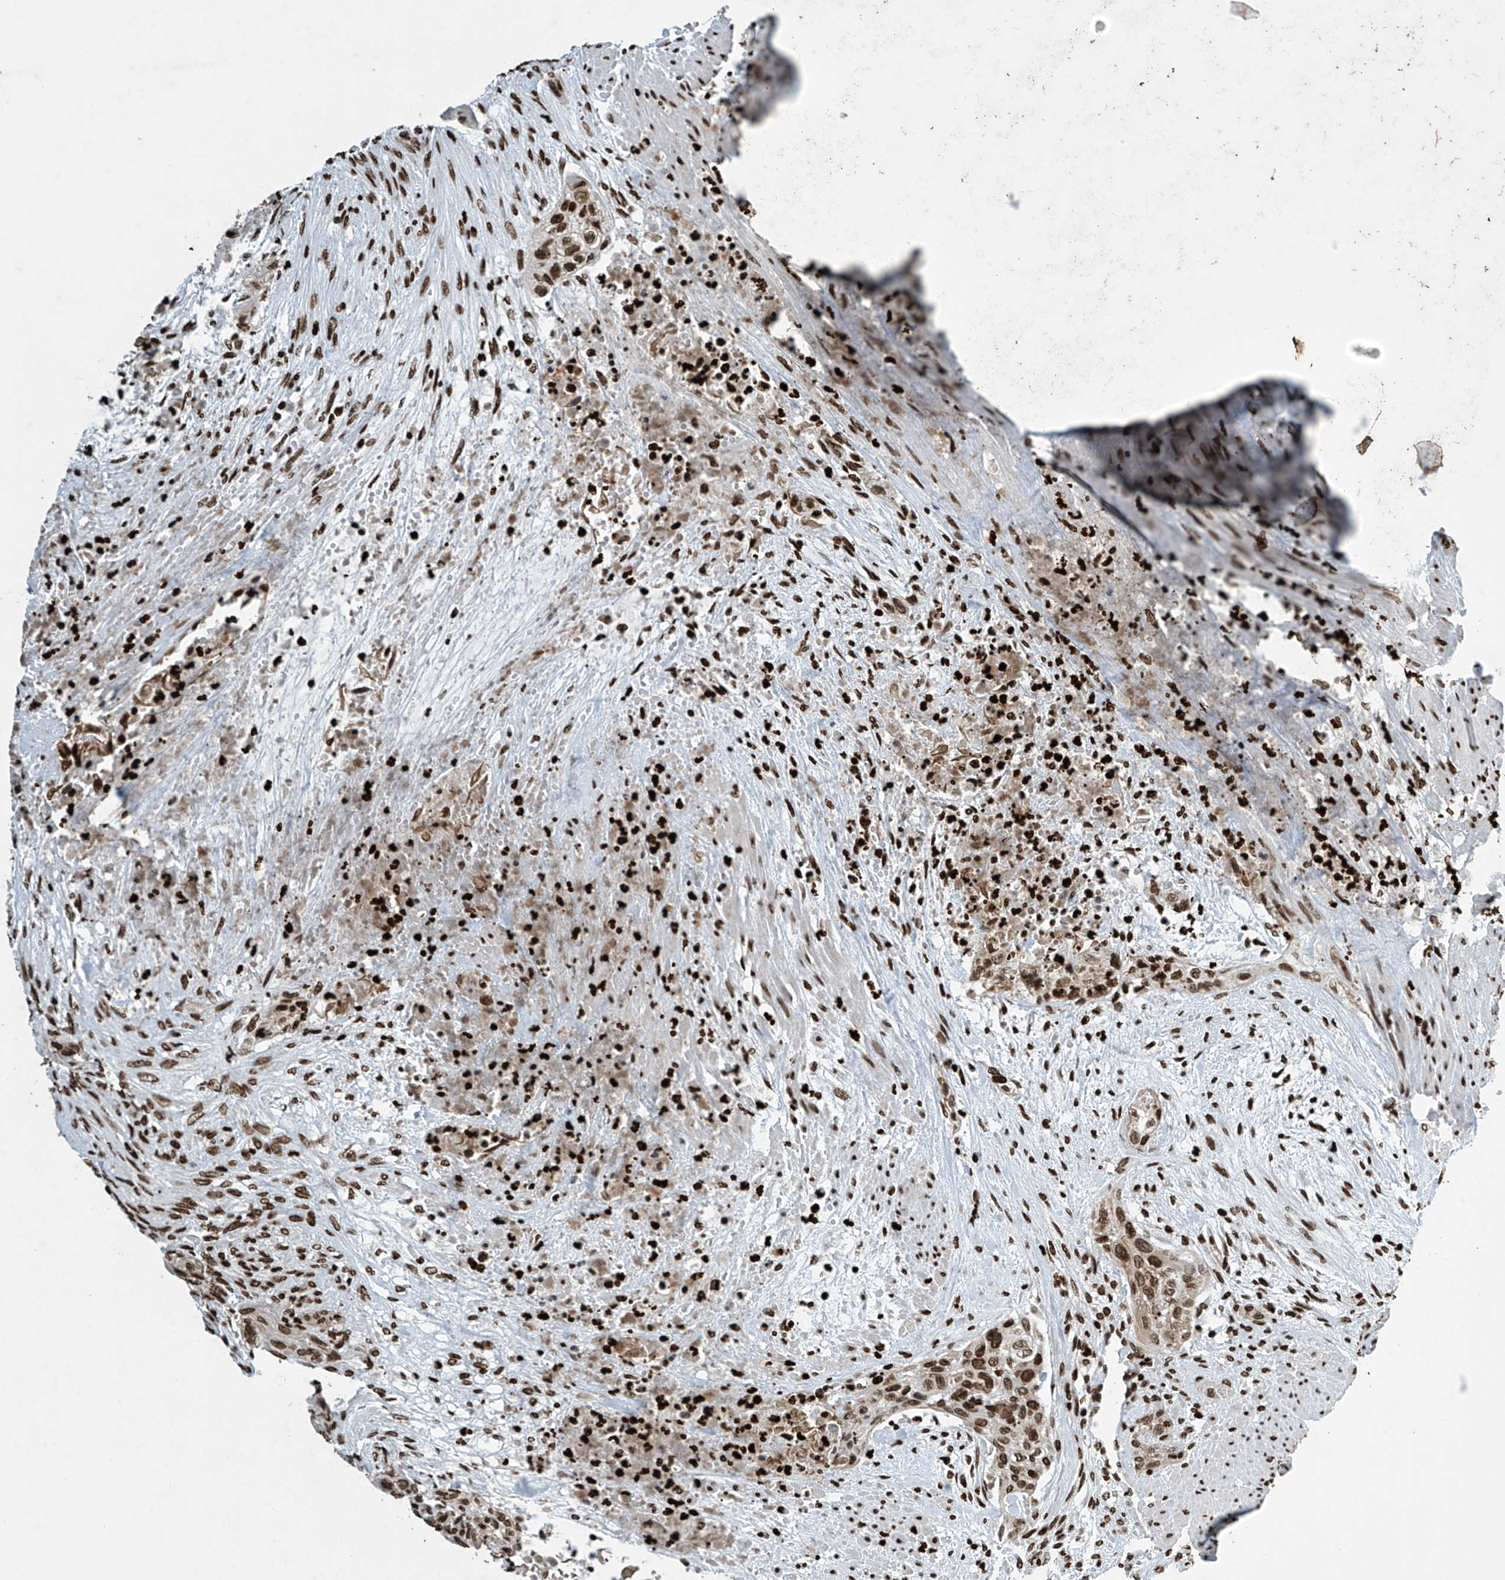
{"staining": {"intensity": "moderate", "quantity": ">75%", "location": "nuclear"}, "tissue": "urothelial cancer", "cell_type": "Tumor cells", "image_type": "cancer", "snomed": [{"axis": "morphology", "description": "Urothelial carcinoma, High grade"}, {"axis": "topography", "description": "Urinary bladder"}], "caption": "Immunohistochemistry (IHC) of human high-grade urothelial carcinoma displays medium levels of moderate nuclear expression in approximately >75% of tumor cells.", "gene": "H4C16", "patient": {"sex": "male", "age": 35}}